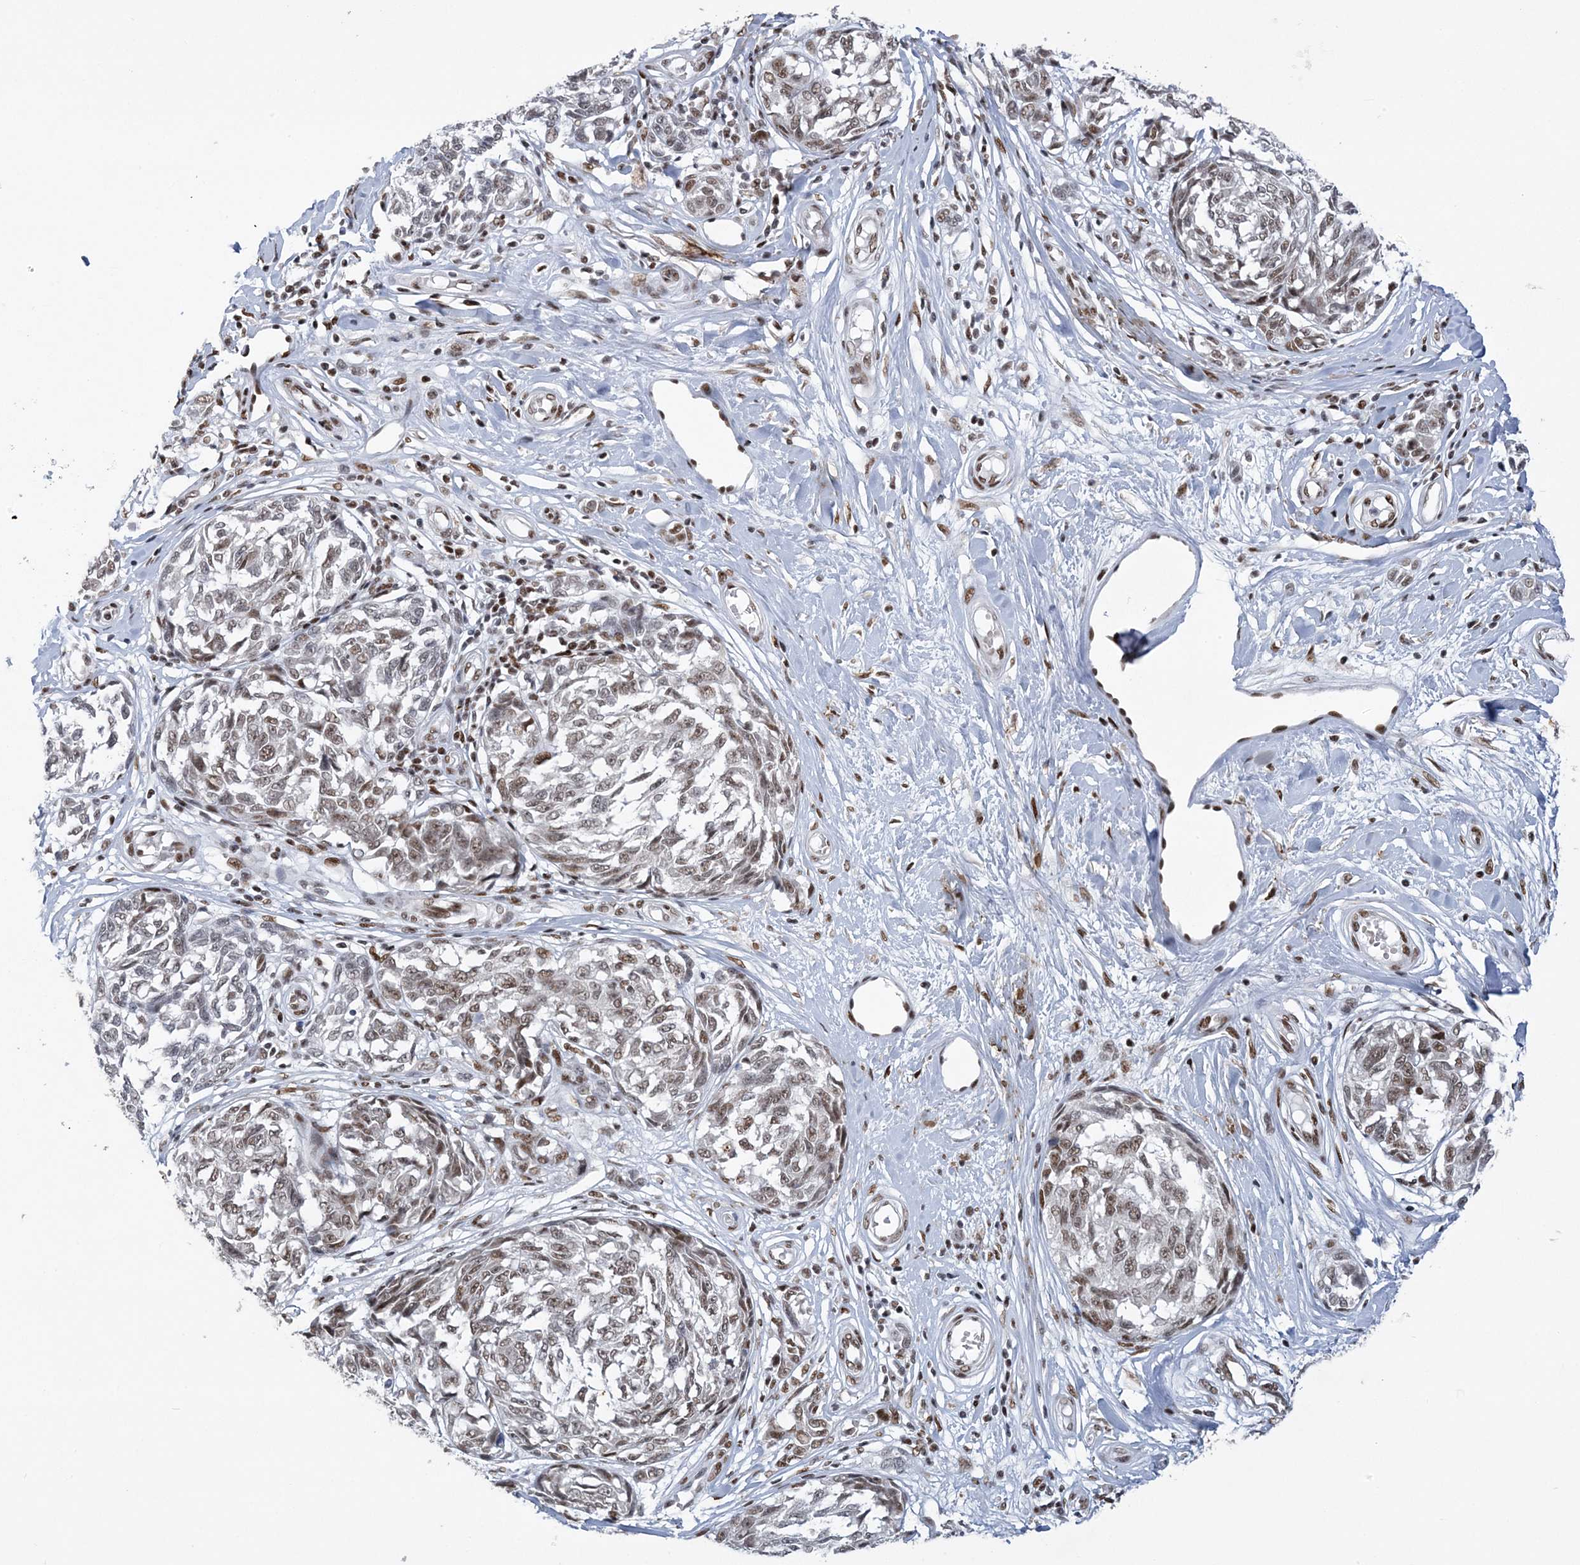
{"staining": {"intensity": "weak", "quantity": "25%-75%", "location": "nuclear"}, "tissue": "melanoma", "cell_type": "Tumor cells", "image_type": "cancer", "snomed": [{"axis": "morphology", "description": "Malignant melanoma, NOS"}, {"axis": "topography", "description": "Skin"}], "caption": "Melanoma stained for a protein demonstrates weak nuclear positivity in tumor cells.", "gene": "ZBTB7A", "patient": {"sex": "female", "age": 64}}